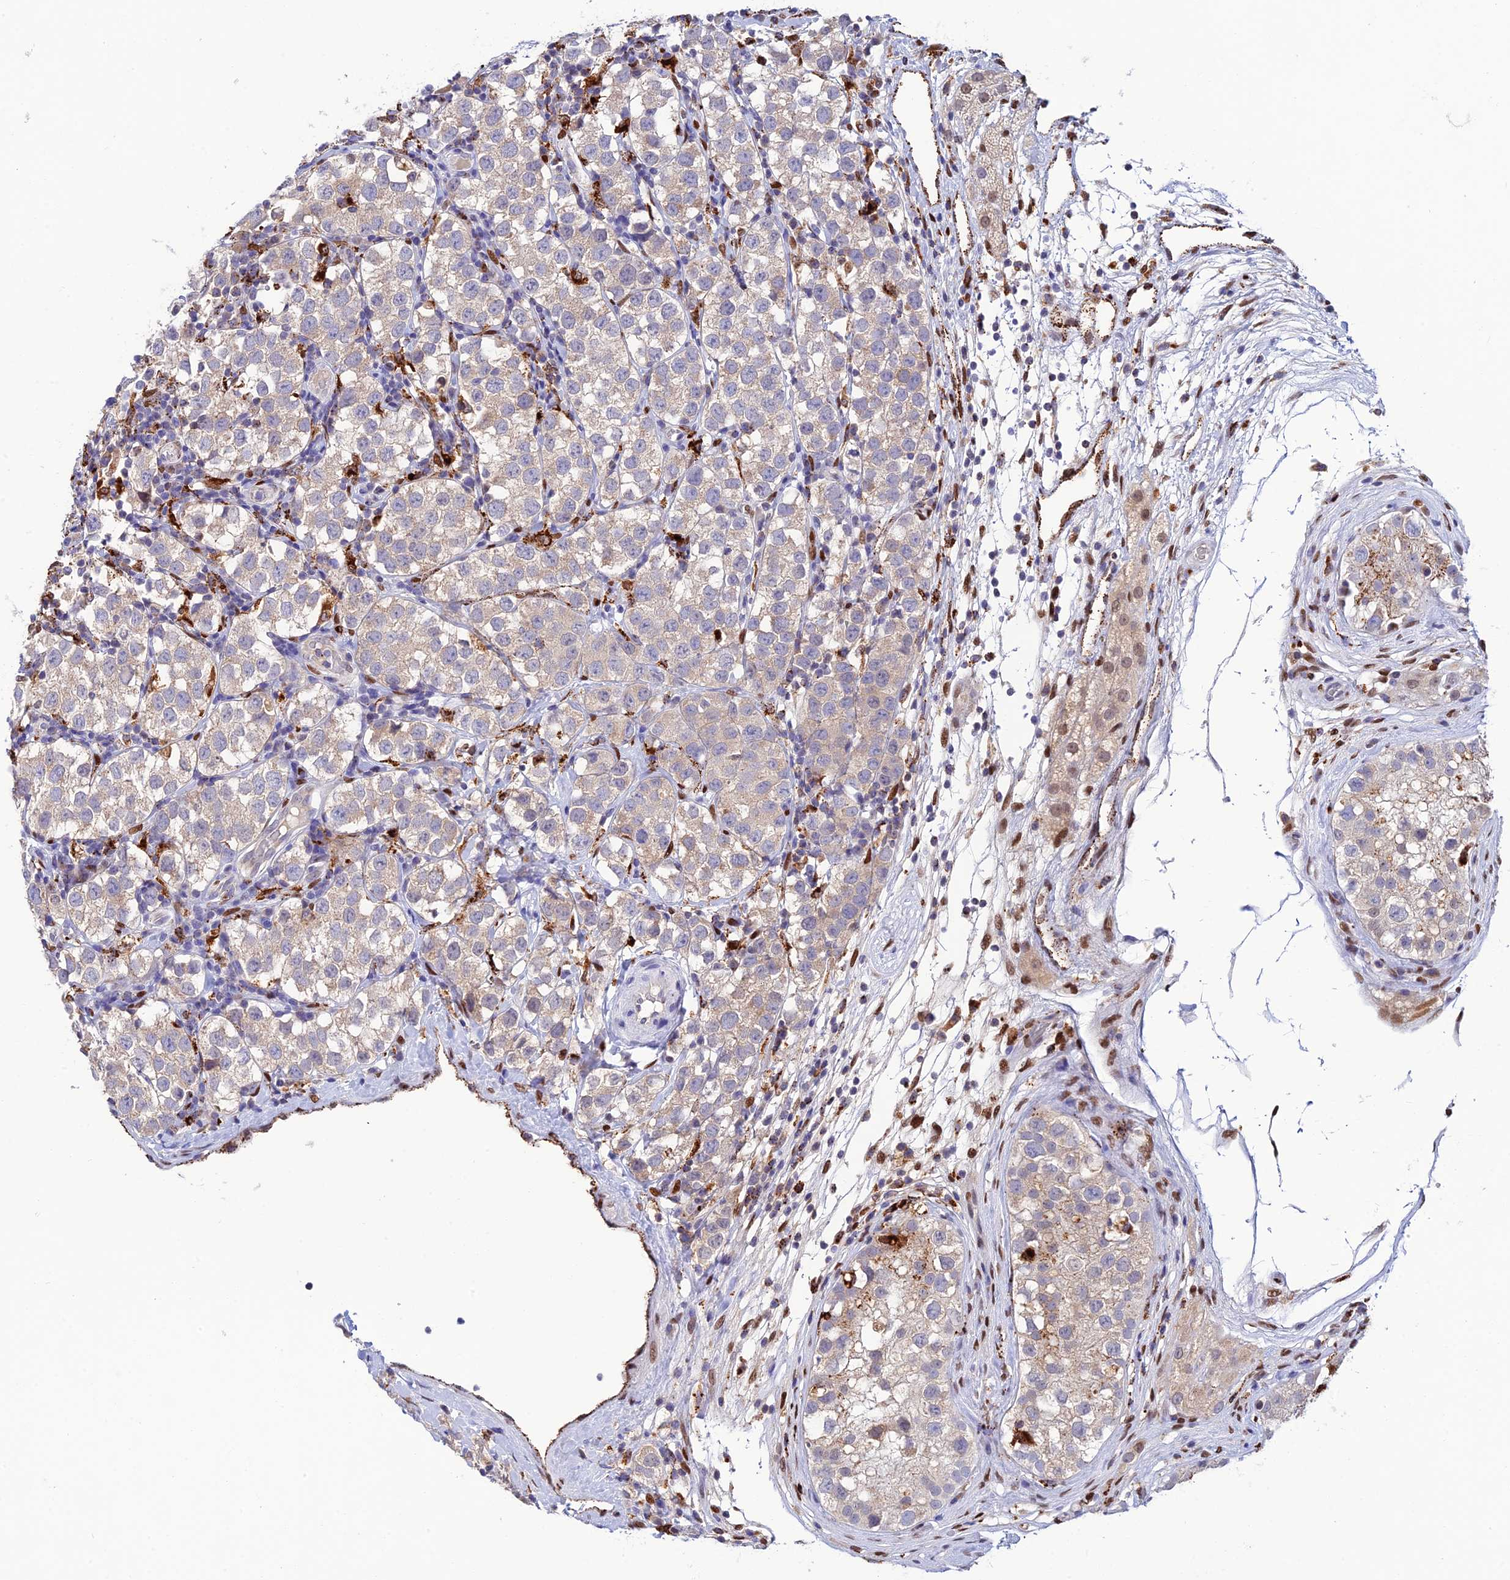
{"staining": {"intensity": "weak", "quantity": "<25%", "location": "cytoplasmic/membranous"}, "tissue": "testis cancer", "cell_type": "Tumor cells", "image_type": "cancer", "snomed": [{"axis": "morphology", "description": "Seminoma, NOS"}, {"axis": "topography", "description": "Testis"}], "caption": "Tumor cells show no significant protein staining in testis cancer (seminoma).", "gene": "HIC1", "patient": {"sex": "male", "age": 34}}